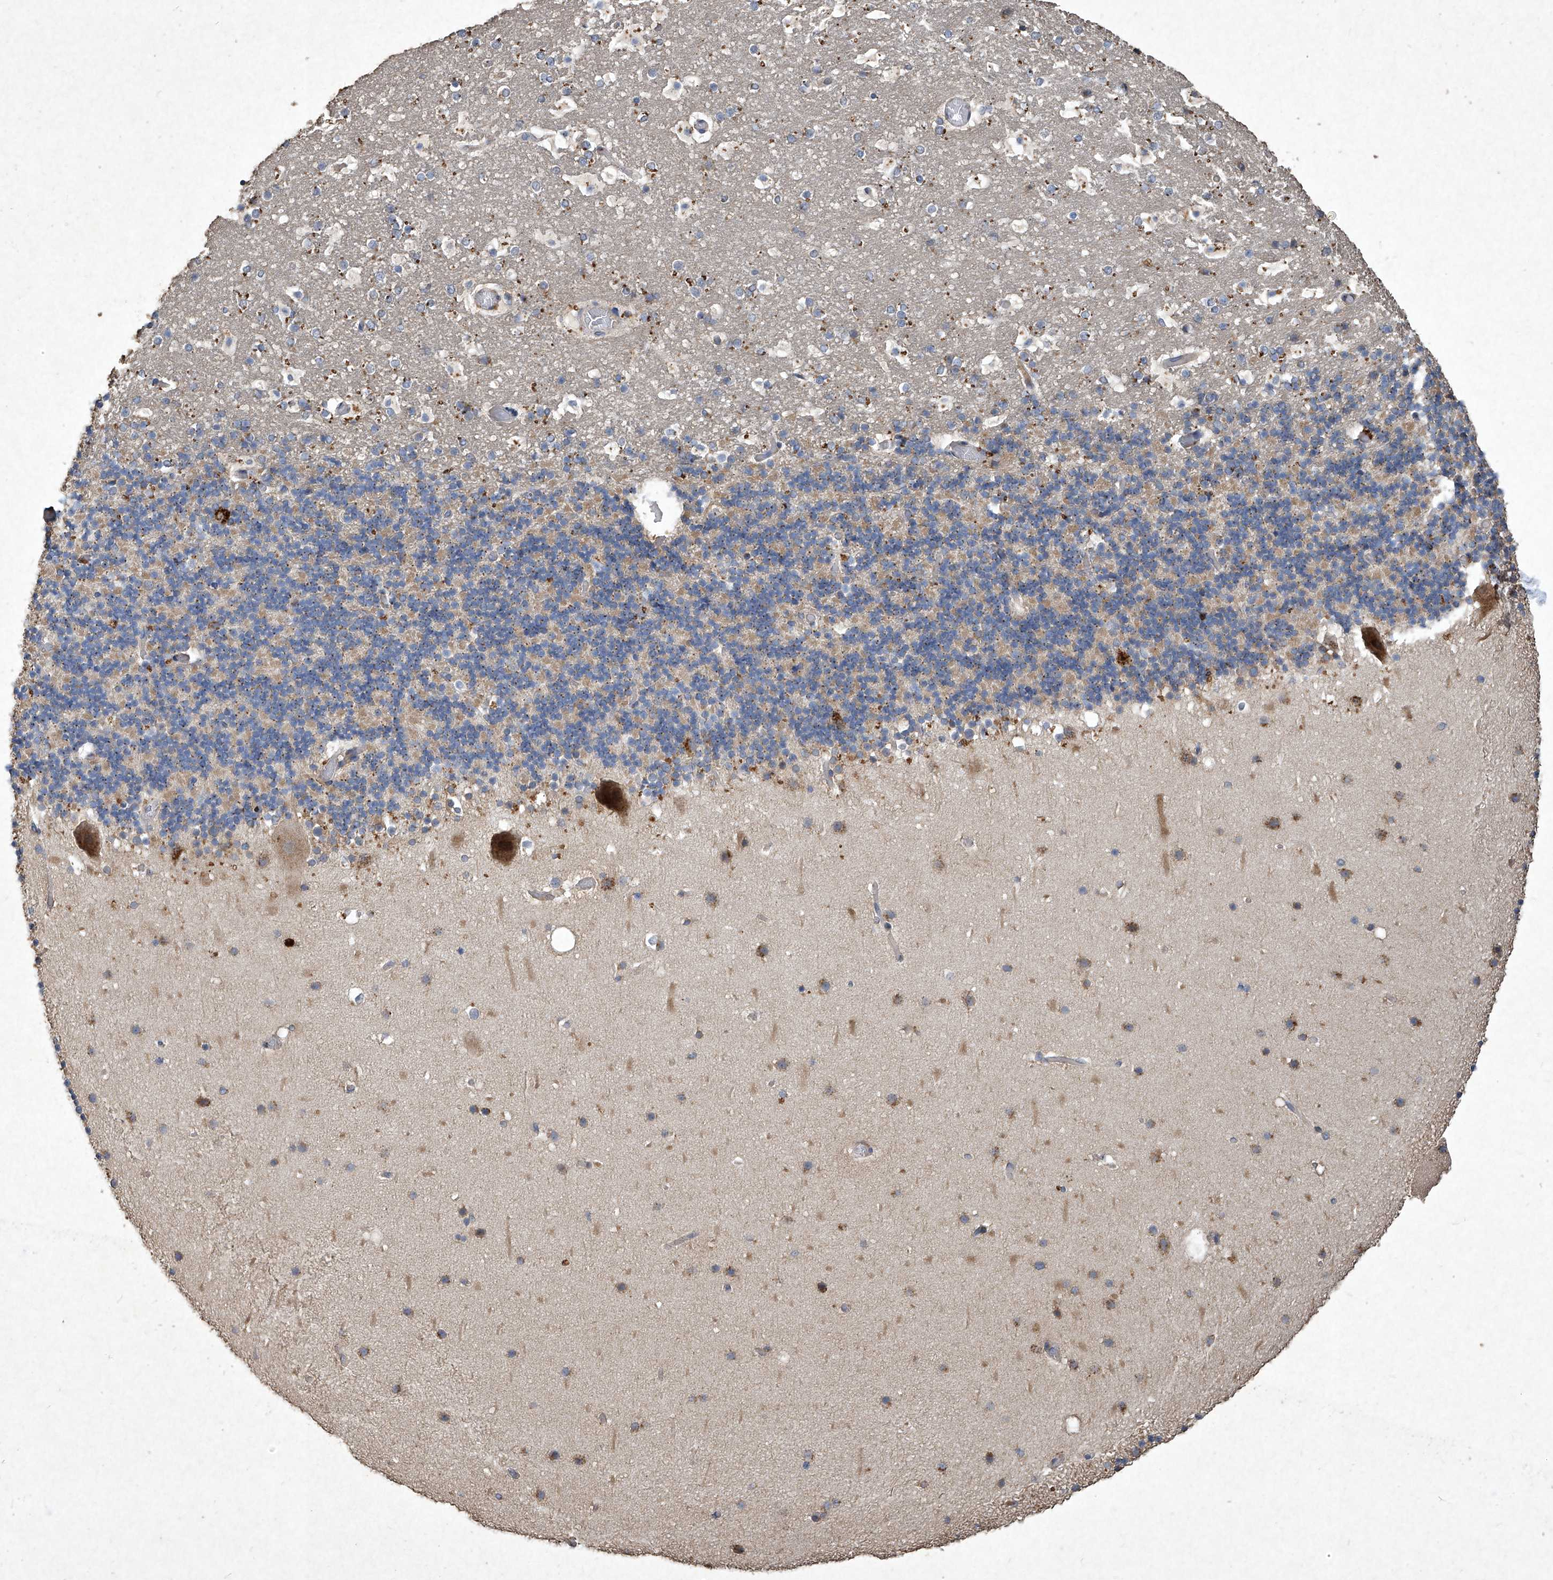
{"staining": {"intensity": "strong", "quantity": "<25%", "location": "cytoplasmic/membranous"}, "tissue": "cerebellum", "cell_type": "Cells in granular layer", "image_type": "normal", "snomed": [{"axis": "morphology", "description": "Normal tissue, NOS"}, {"axis": "topography", "description": "Cerebellum"}], "caption": "This is an image of immunohistochemistry (IHC) staining of unremarkable cerebellum, which shows strong staining in the cytoplasmic/membranous of cells in granular layer.", "gene": "MED16", "patient": {"sex": "male", "age": 57}}